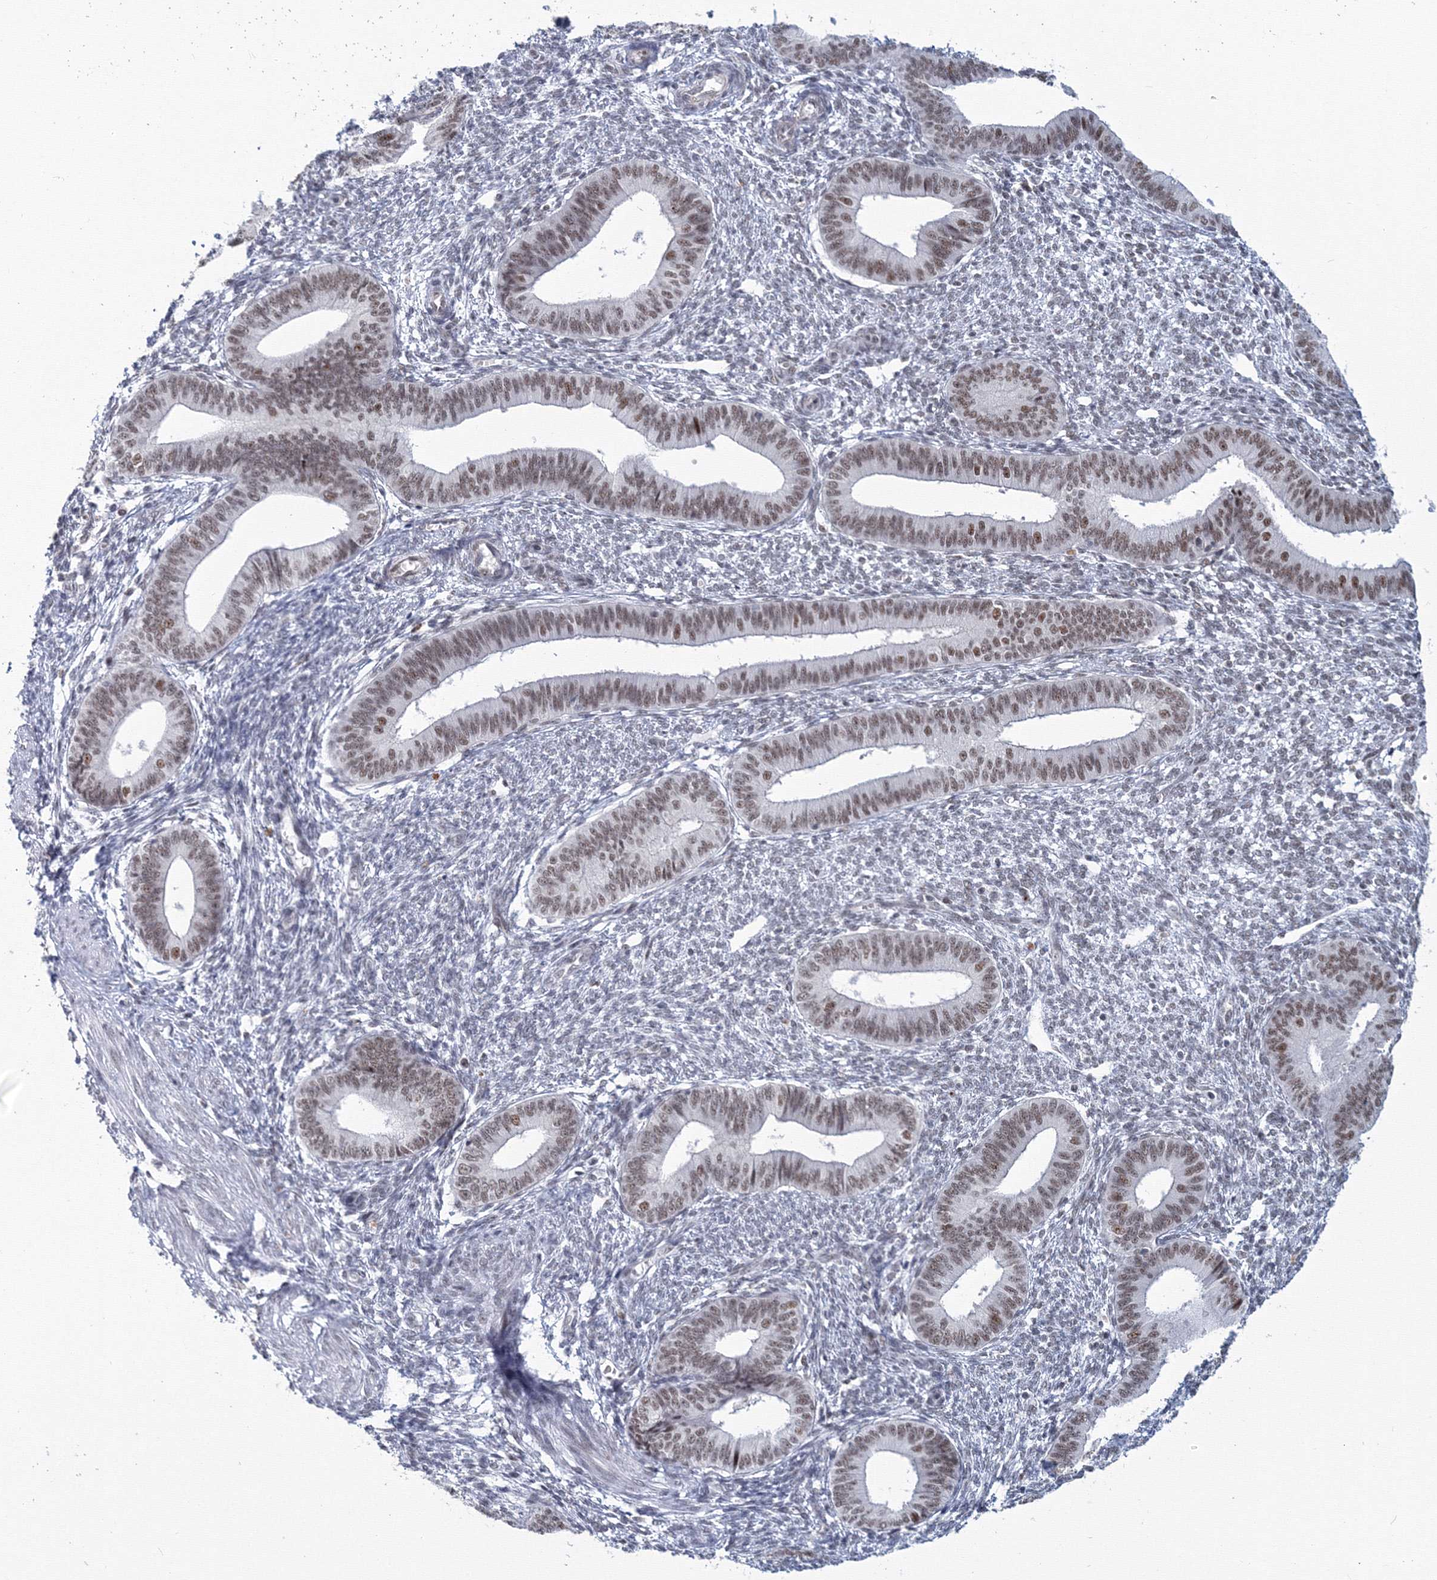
{"staining": {"intensity": "negative", "quantity": "none", "location": "none"}, "tissue": "endometrium", "cell_type": "Cells in endometrial stroma", "image_type": "normal", "snomed": [{"axis": "morphology", "description": "Normal tissue, NOS"}, {"axis": "topography", "description": "Endometrium"}], "caption": "Cells in endometrial stroma are negative for brown protein staining in benign endometrium. (DAB (3,3'-diaminobenzidine) immunohistochemistry (IHC) visualized using brightfield microscopy, high magnification).", "gene": "SF3B6", "patient": {"sex": "female", "age": 46}}